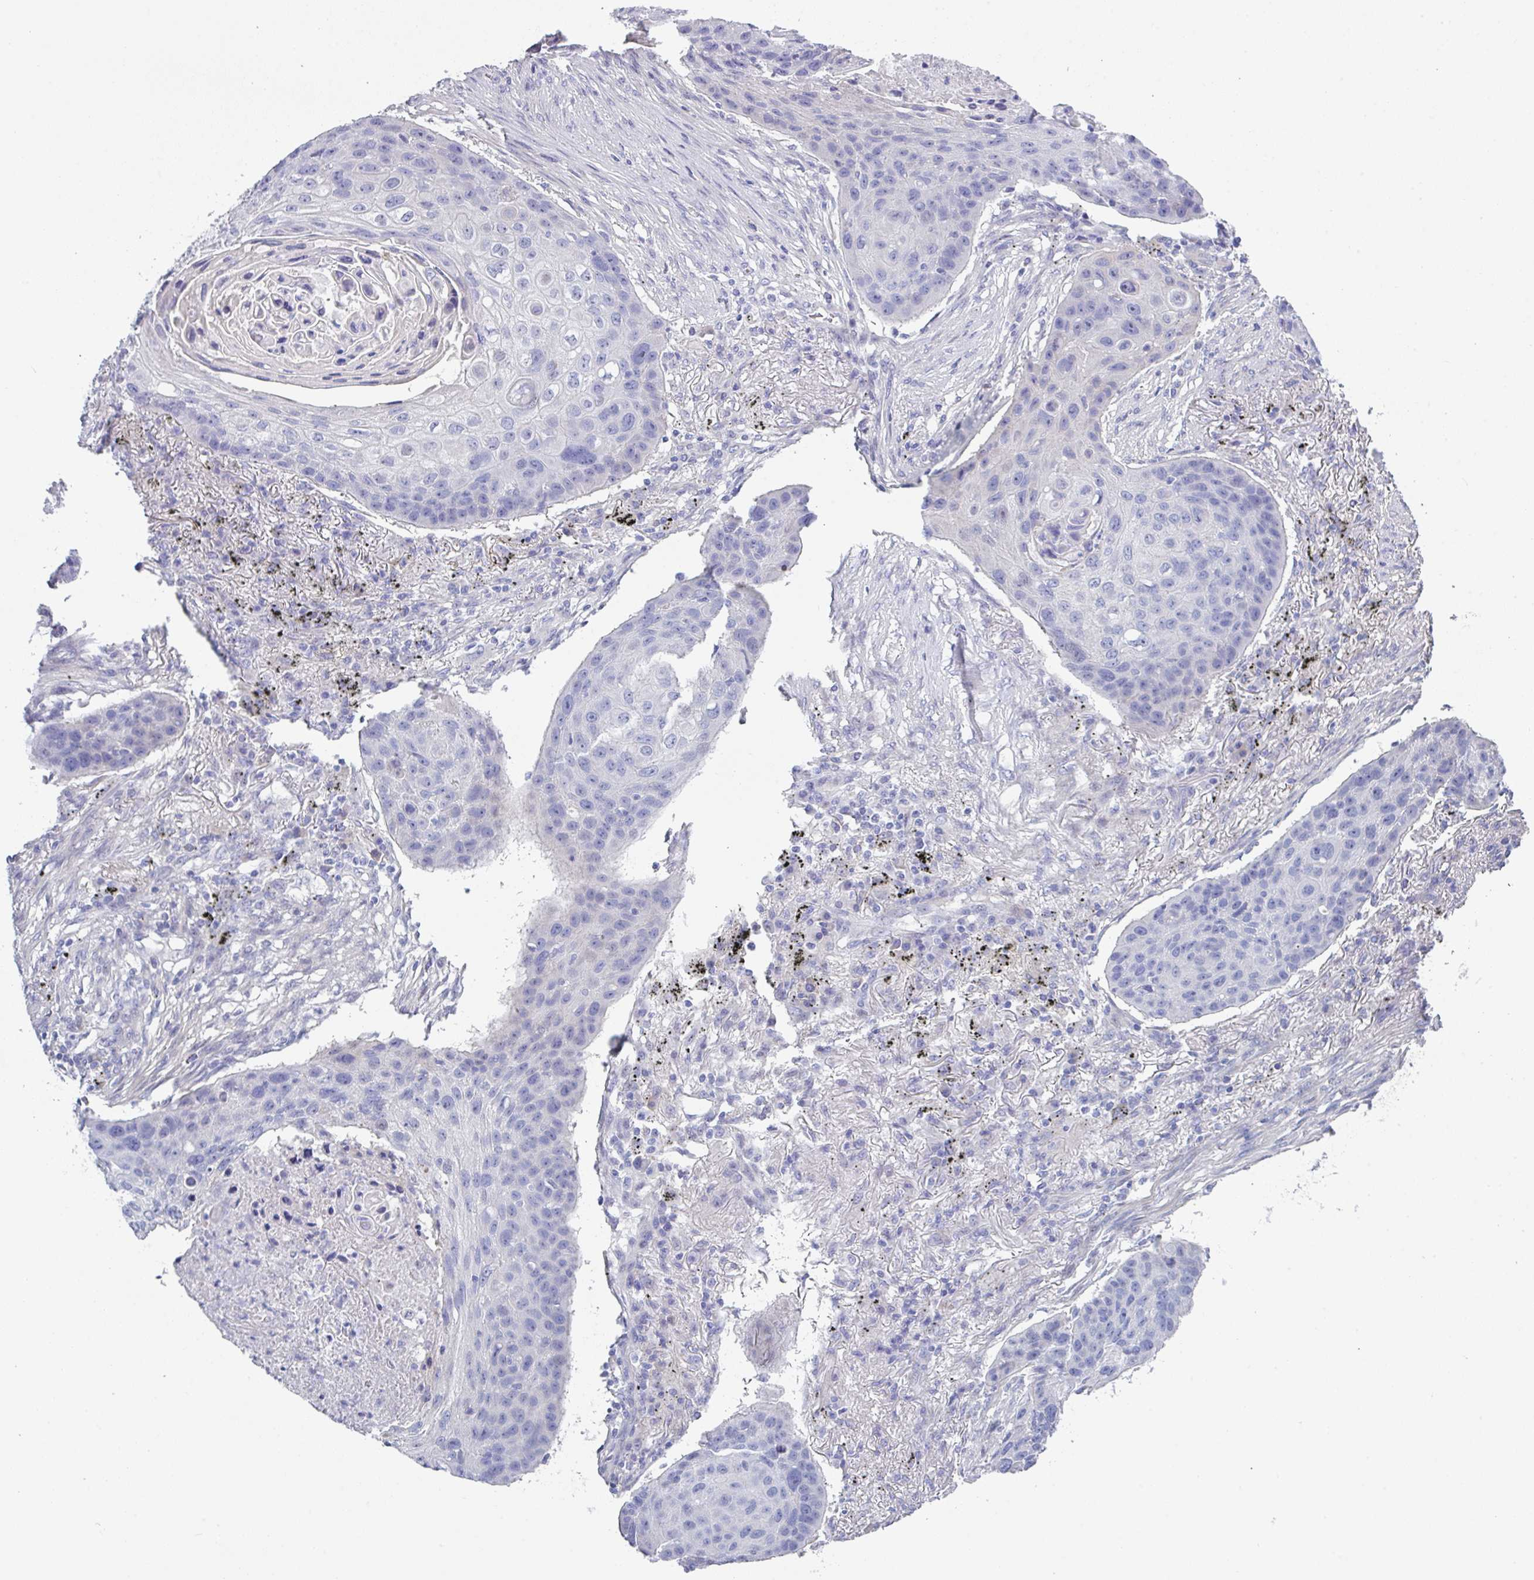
{"staining": {"intensity": "negative", "quantity": "none", "location": "none"}, "tissue": "lung cancer", "cell_type": "Tumor cells", "image_type": "cancer", "snomed": [{"axis": "morphology", "description": "Squamous cell carcinoma, NOS"}, {"axis": "topography", "description": "Lung"}], "caption": "Tumor cells are negative for protein expression in human lung squamous cell carcinoma.", "gene": "FBXO47", "patient": {"sex": "female", "age": 63}}